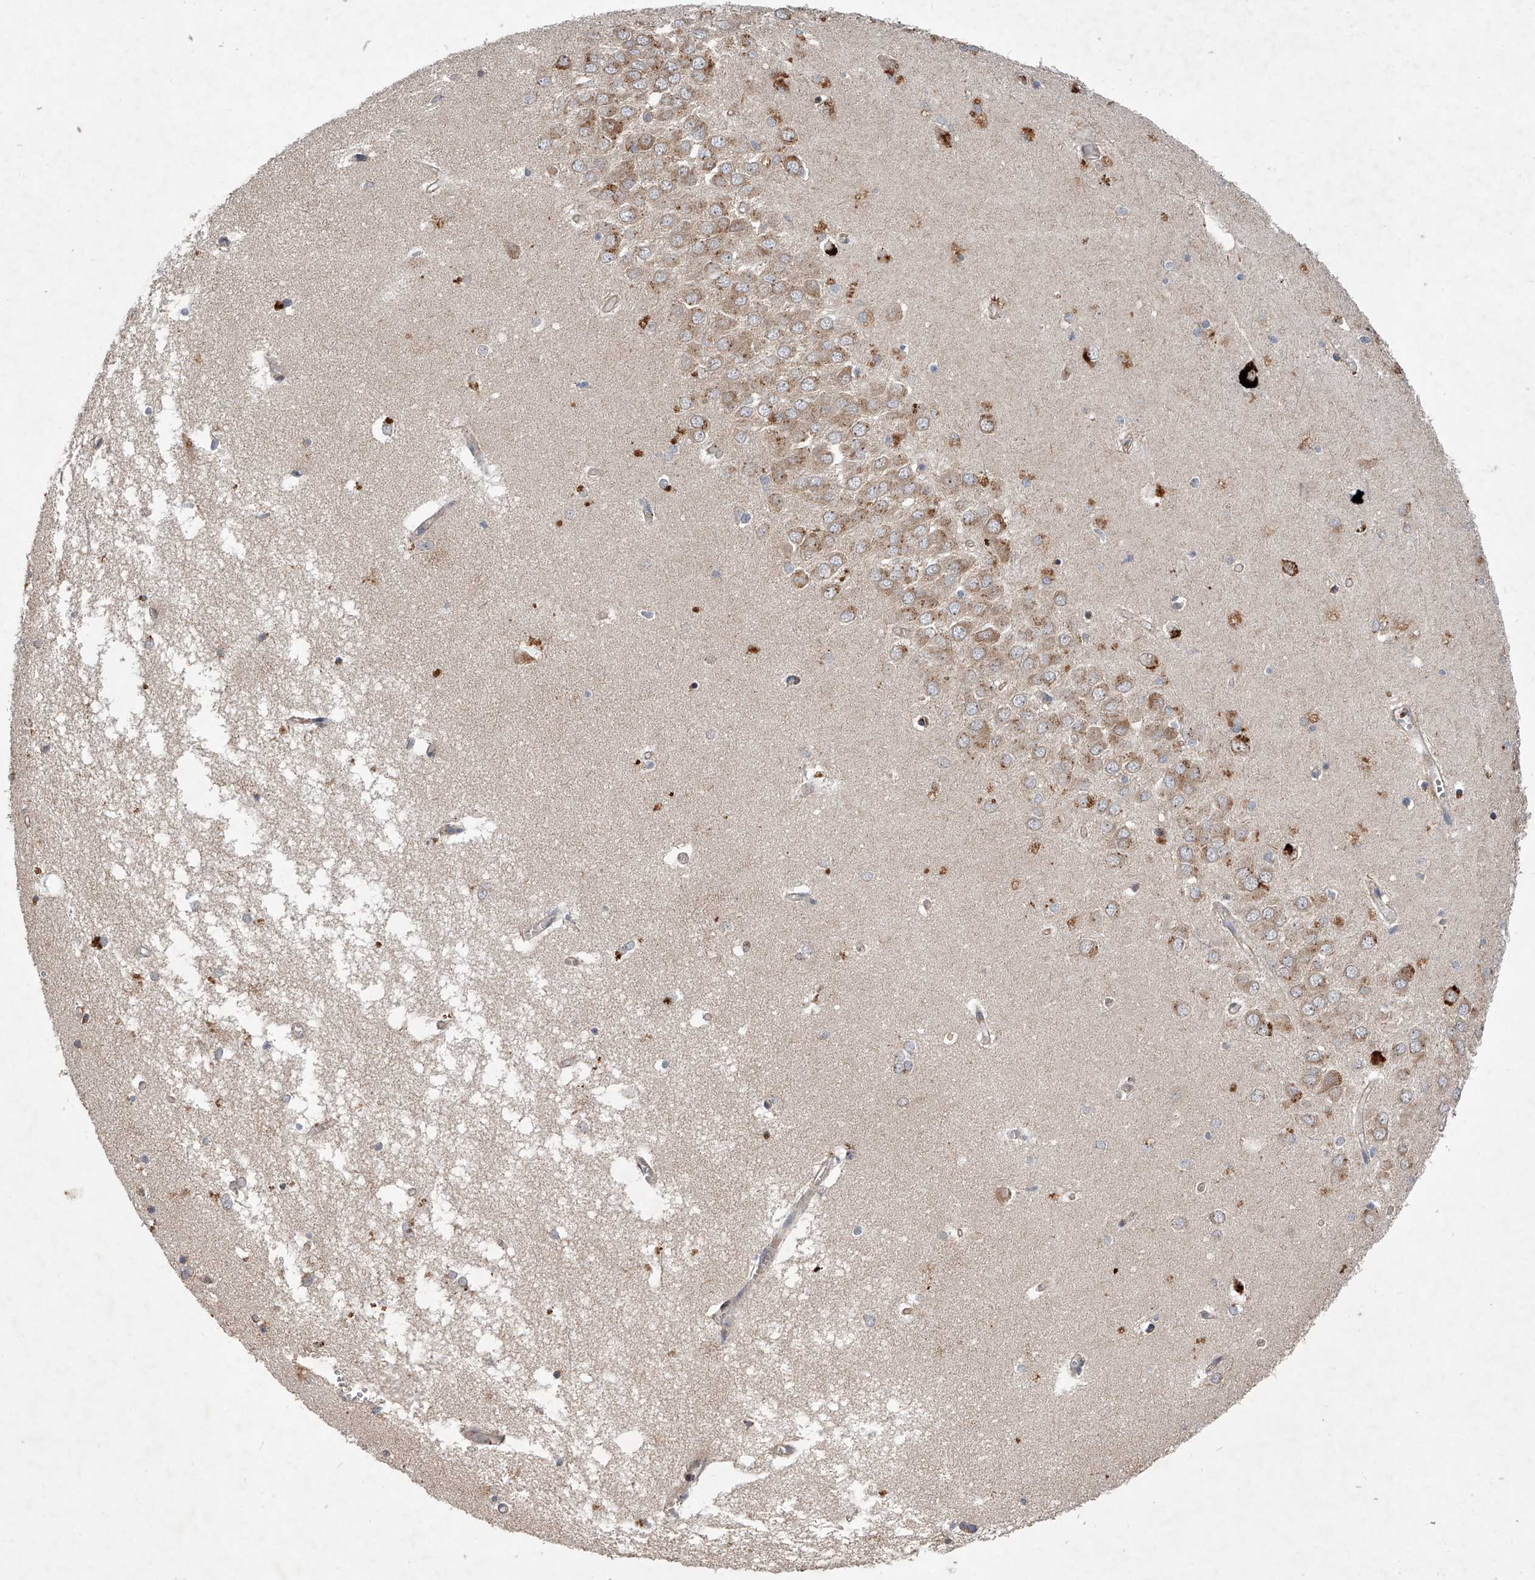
{"staining": {"intensity": "moderate", "quantity": "<25%", "location": "cytoplasmic/membranous"}, "tissue": "hippocampus", "cell_type": "Glial cells", "image_type": "normal", "snomed": [{"axis": "morphology", "description": "Normal tissue, NOS"}, {"axis": "topography", "description": "Hippocampus"}], "caption": "This image shows IHC staining of unremarkable human hippocampus, with low moderate cytoplasmic/membranous expression in approximately <25% of glial cells.", "gene": "USP47", "patient": {"sex": "male", "age": 70}}